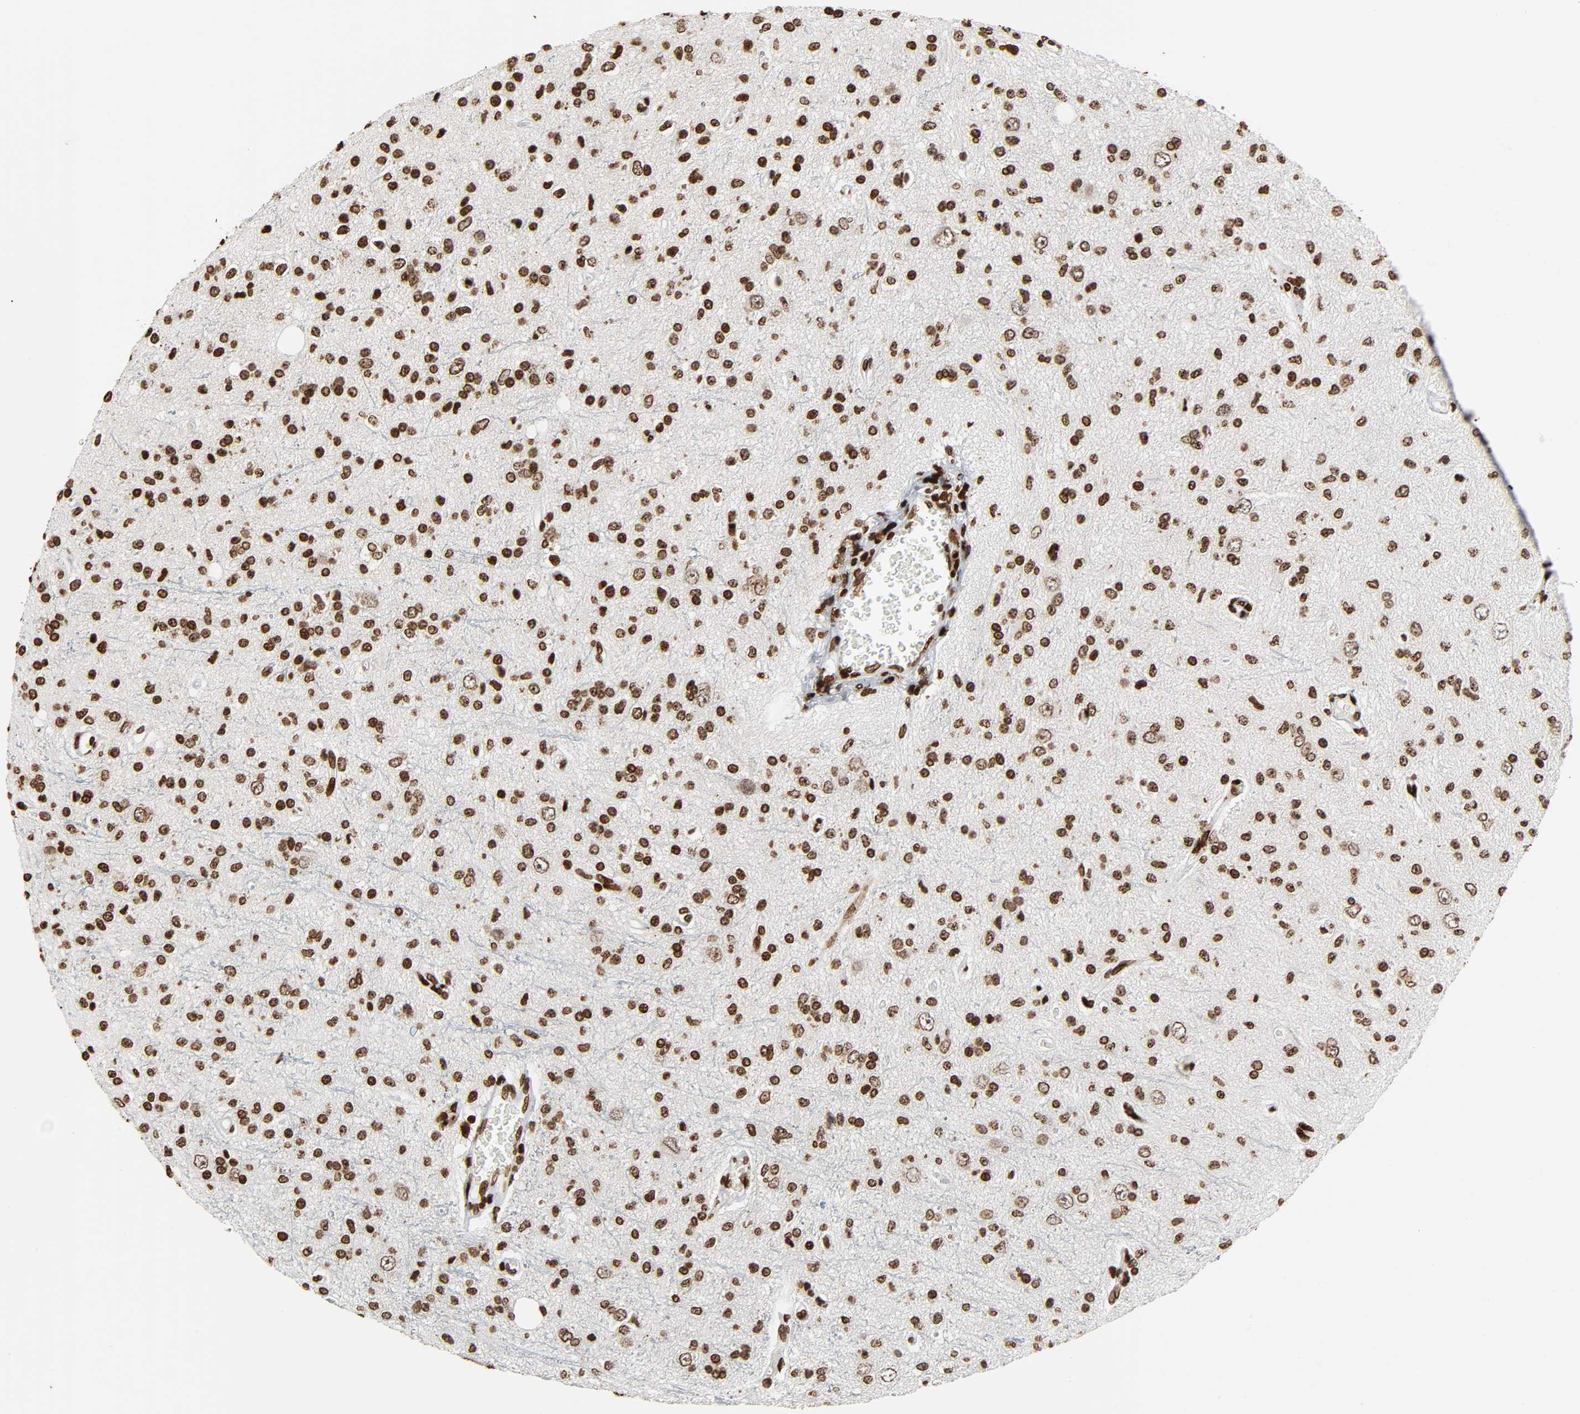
{"staining": {"intensity": "moderate", "quantity": ">75%", "location": "nuclear"}, "tissue": "glioma", "cell_type": "Tumor cells", "image_type": "cancer", "snomed": [{"axis": "morphology", "description": "Glioma, malignant, High grade"}, {"axis": "topography", "description": "Brain"}], "caption": "A histopathology image of human glioma stained for a protein demonstrates moderate nuclear brown staining in tumor cells. The protein of interest is stained brown, and the nuclei are stained in blue (DAB IHC with brightfield microscopy, high magnification).", "gene": "RXRA", "patient": {"sex": "male", "age": 47}}